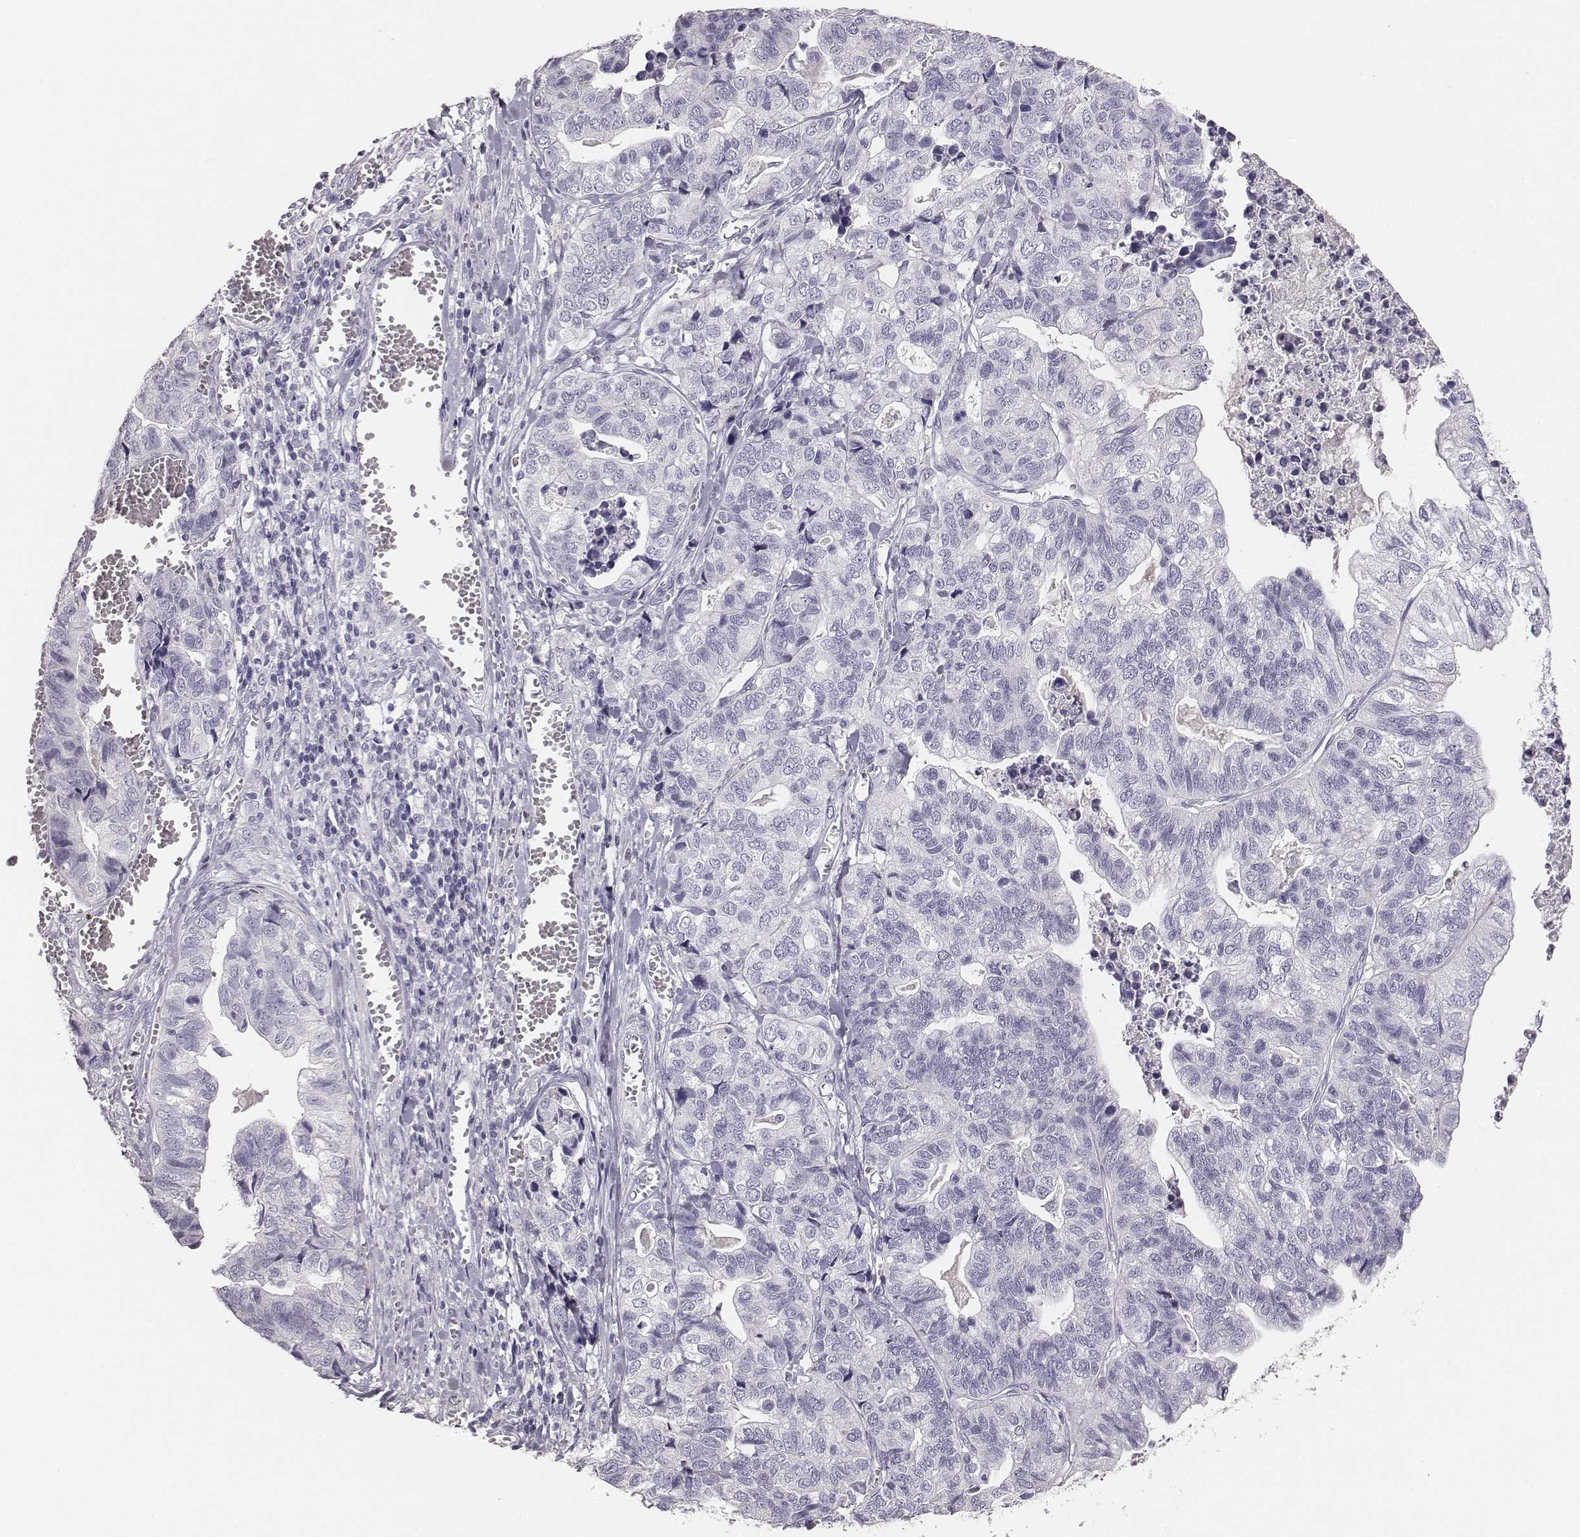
{"staining": {"intensity": "negative", "quantity": "none", "location": "none"}, "tissue": "stomach cancer", "cell_type": "Tumor cells", "image_type": "cancer", "snomed": [{"axis": "morphology", "description": "Adenocarcinoma, NOS"}, {"axis": "topography", "description": "Stomach, upper"}], "caption": "Protein analysis of stomach cancer shows no significant expression in tumor cells. (Brightfield microscopy of DAB (3,3'-diaminobenzidine) immunohistochemistry (IHC) at high magnification).", "gene": "MYH6", "patient": {"sex": "female", "age": 67}}